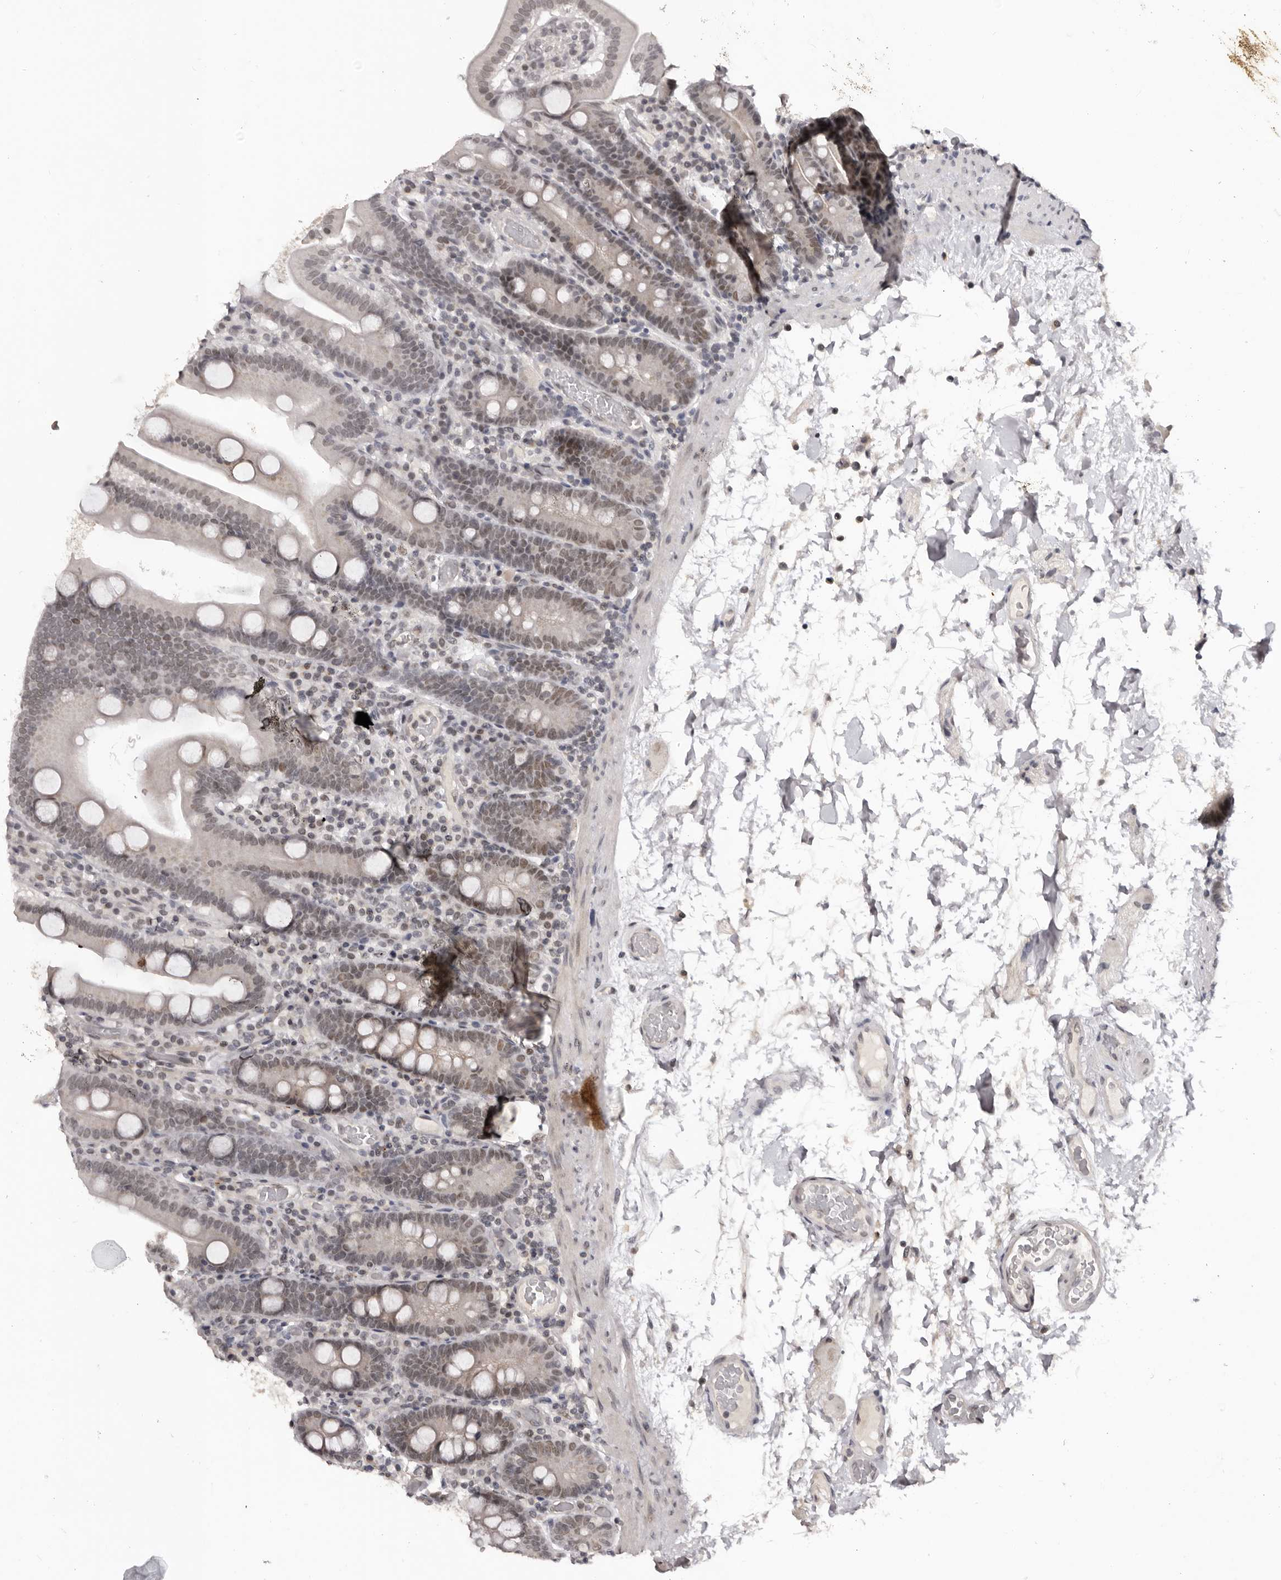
{"staining": {"intensity": "weak", "quantity": "25%-75%", "location": "nuclear"}, "tissue": "duodenum", "cell_type": "Glandular cells", "image_type": "normal", "snomed": [{"axis": "morphology", "description": "Normal tissue, NOS"}, {"axis": "topography", "description": "Duodenum"}], "caption": "Protein expression by IHC demonstrates weak nuclear staining in about 25%-75% of glandular cells in benign duodenum.", "gene": "SRCAP", "patient": {"sex": "male", "age": 55}}